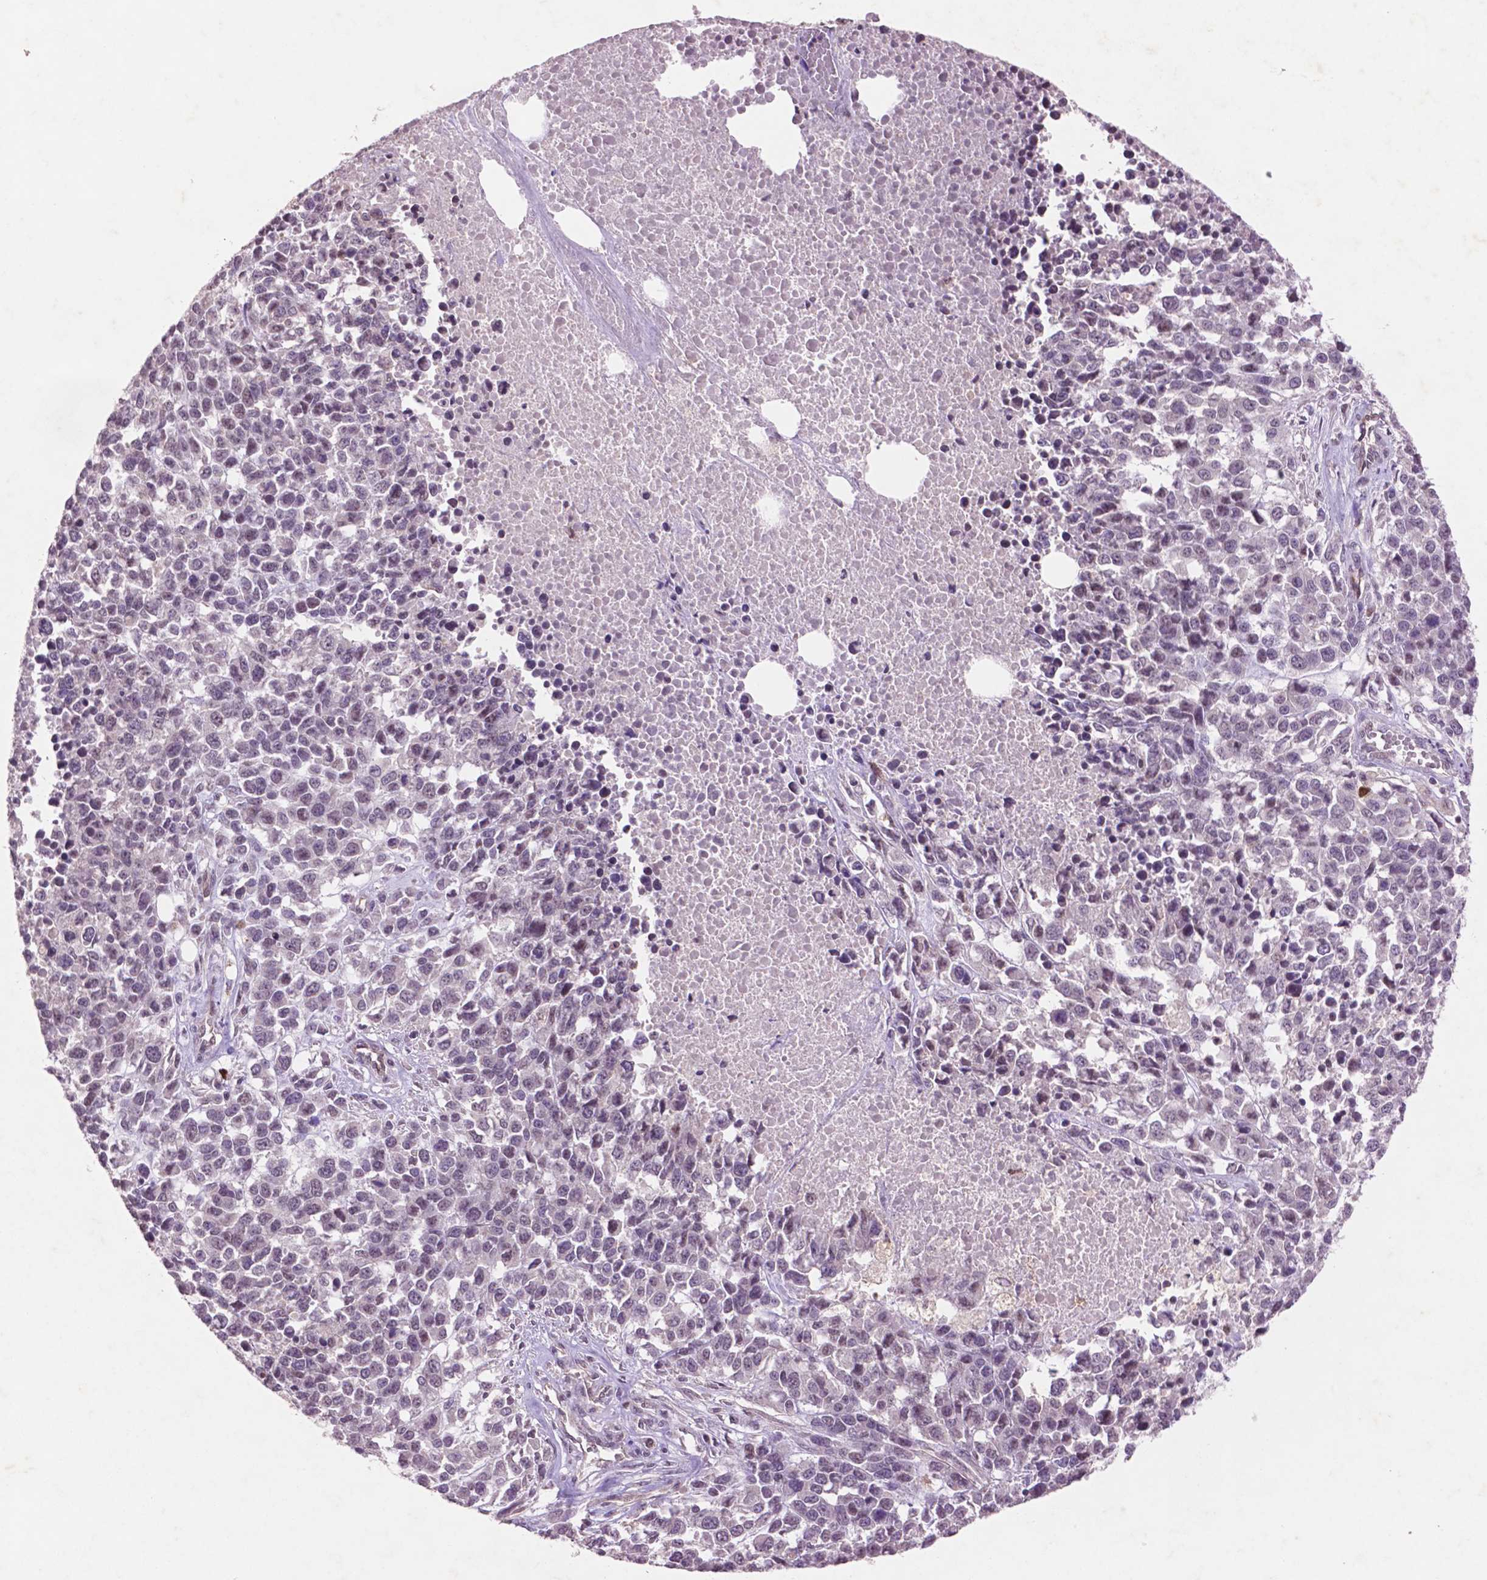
{"staining": {"intensity": "negative", "quantity": "none", "location": "none"}, "tissue": "melanoma", "cell_type": "Tumor cells", "image_type": "cancer", "snomed": [{"axis": "morphology", "description": "Malignant melanoma, Metastatic site"}, {"axis": "topography", "description": "Skin"}], "caption": "Malignant melanoma (metastatic site) stained for a protein using immunohistochemistry demonstrates no positivity tumor cells.", "gene": "GLRX", "patient": {"sex": "male", "age": 84}}